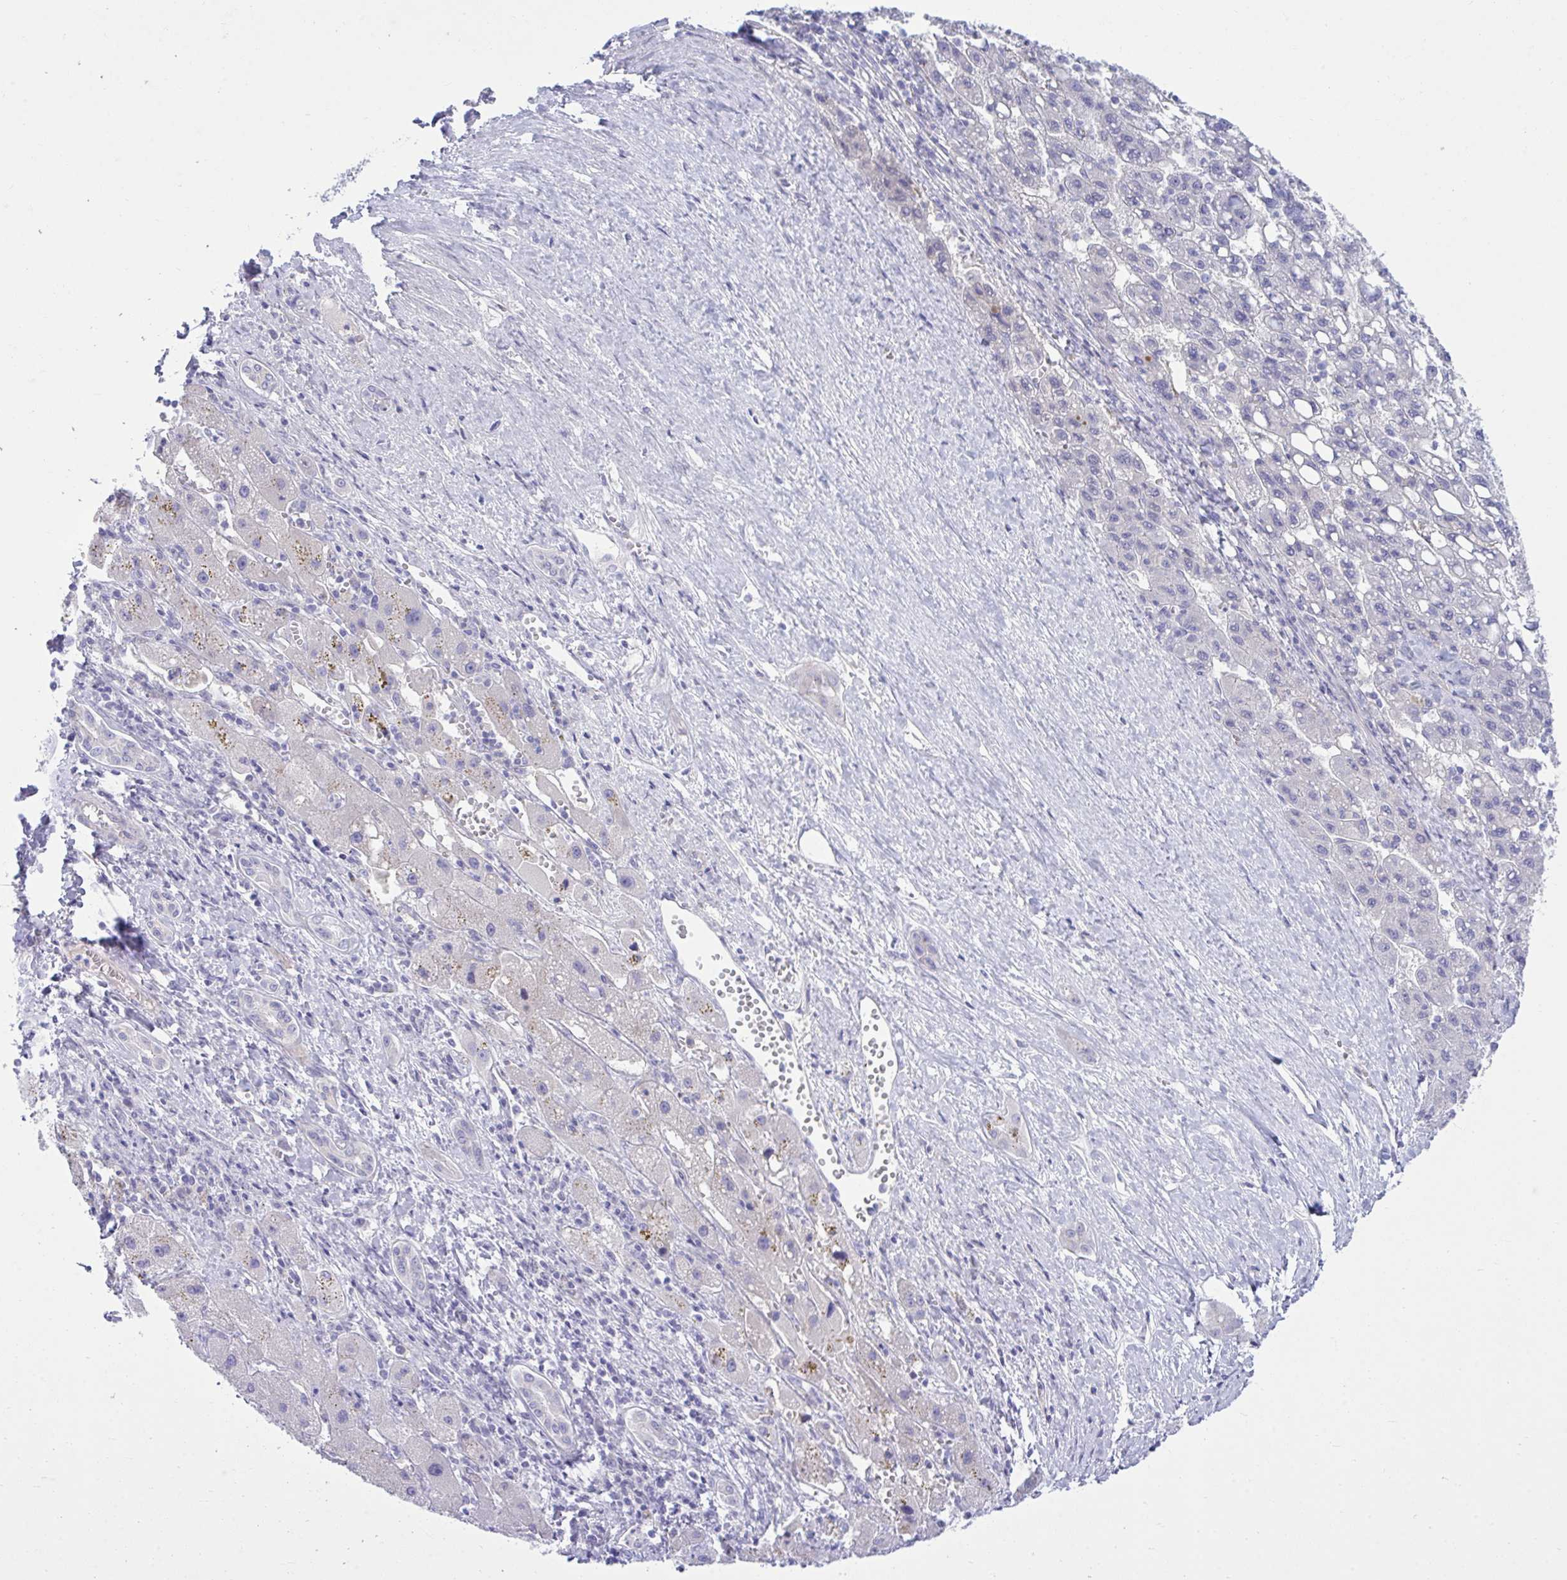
{"staining": {"intensity": "negative", "quantity": "none", "location": "none"}, "tissue": "liver cancer", "cell_type": "Tumor cells", "image_type": "cancer", "snomed": [{"axis": "morphology", "description": "Carcinoma, Hepatocellular, NOS"}, {"axis": "topography", "description": "Liver"}], "caption": "DAB (3,3'-diaminobenzidine) immunohistochemical staining of liver cancer (hepatocellular carcinoma) shows no significant expression in tumor cells.", "gene": "MED9", "patient": {"sex": "female", "age": 82}}